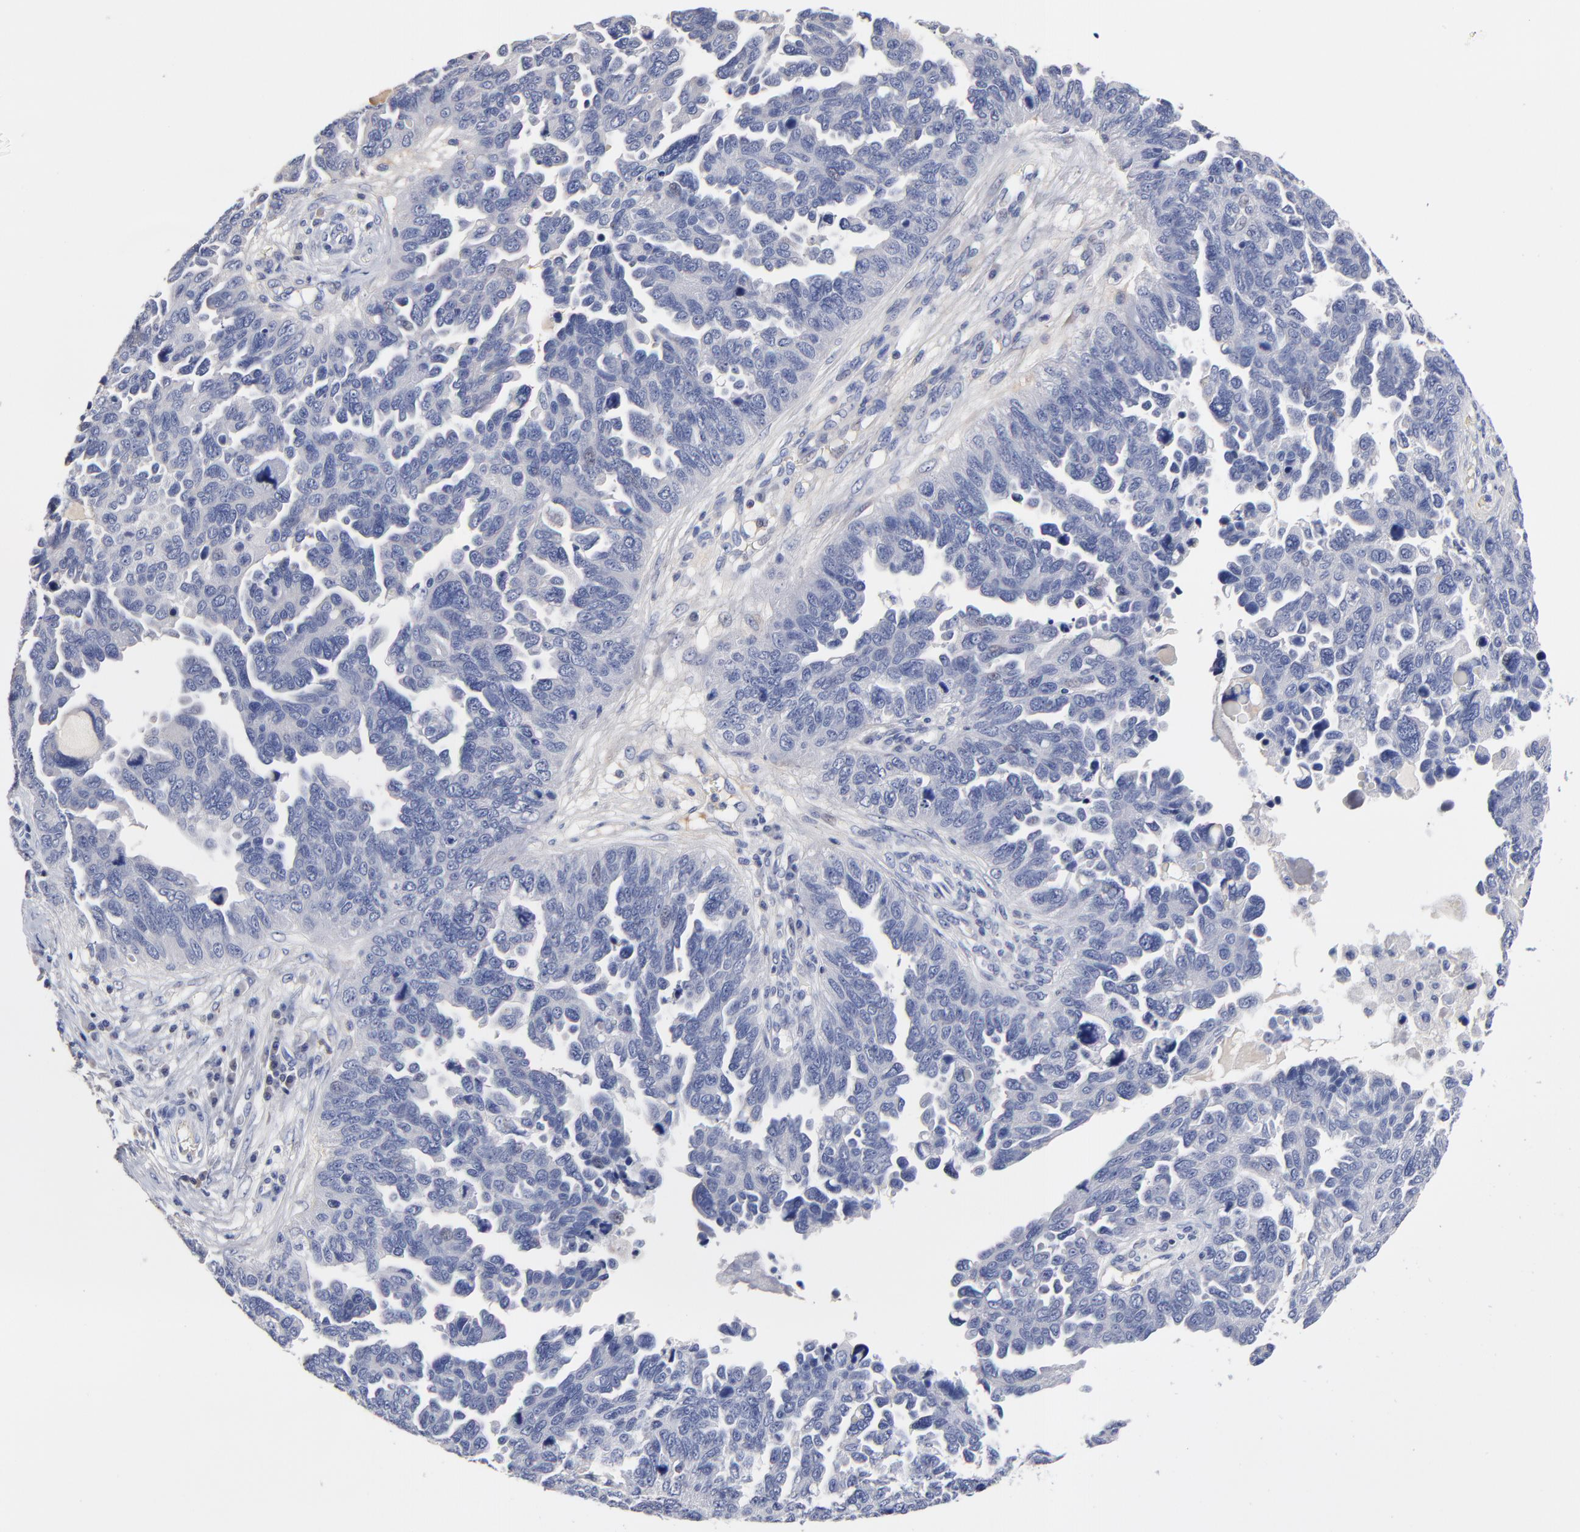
{"staining": {"intensity": "negative", "quantity": "none", "location": "none"}, "tissue": "ovarian cancer", "cell_type": "Tumor cells", "image_type": "cancer", "snomed": [{"axis": "morphology", "description": "Cystadenocarcinoma, serous, NOS"}, {"axis": "topography", "description": "Ovary"}], "caption": "An image of human ovarian serous cystadenocarcinoma is negative for staining in tumor cells. The staining is performed using DAB brown chromogen with nuclei counter-stained in using hematoxylin.", "gene": "TRAT1", "patient": {"sex": "female", "age": 64}}